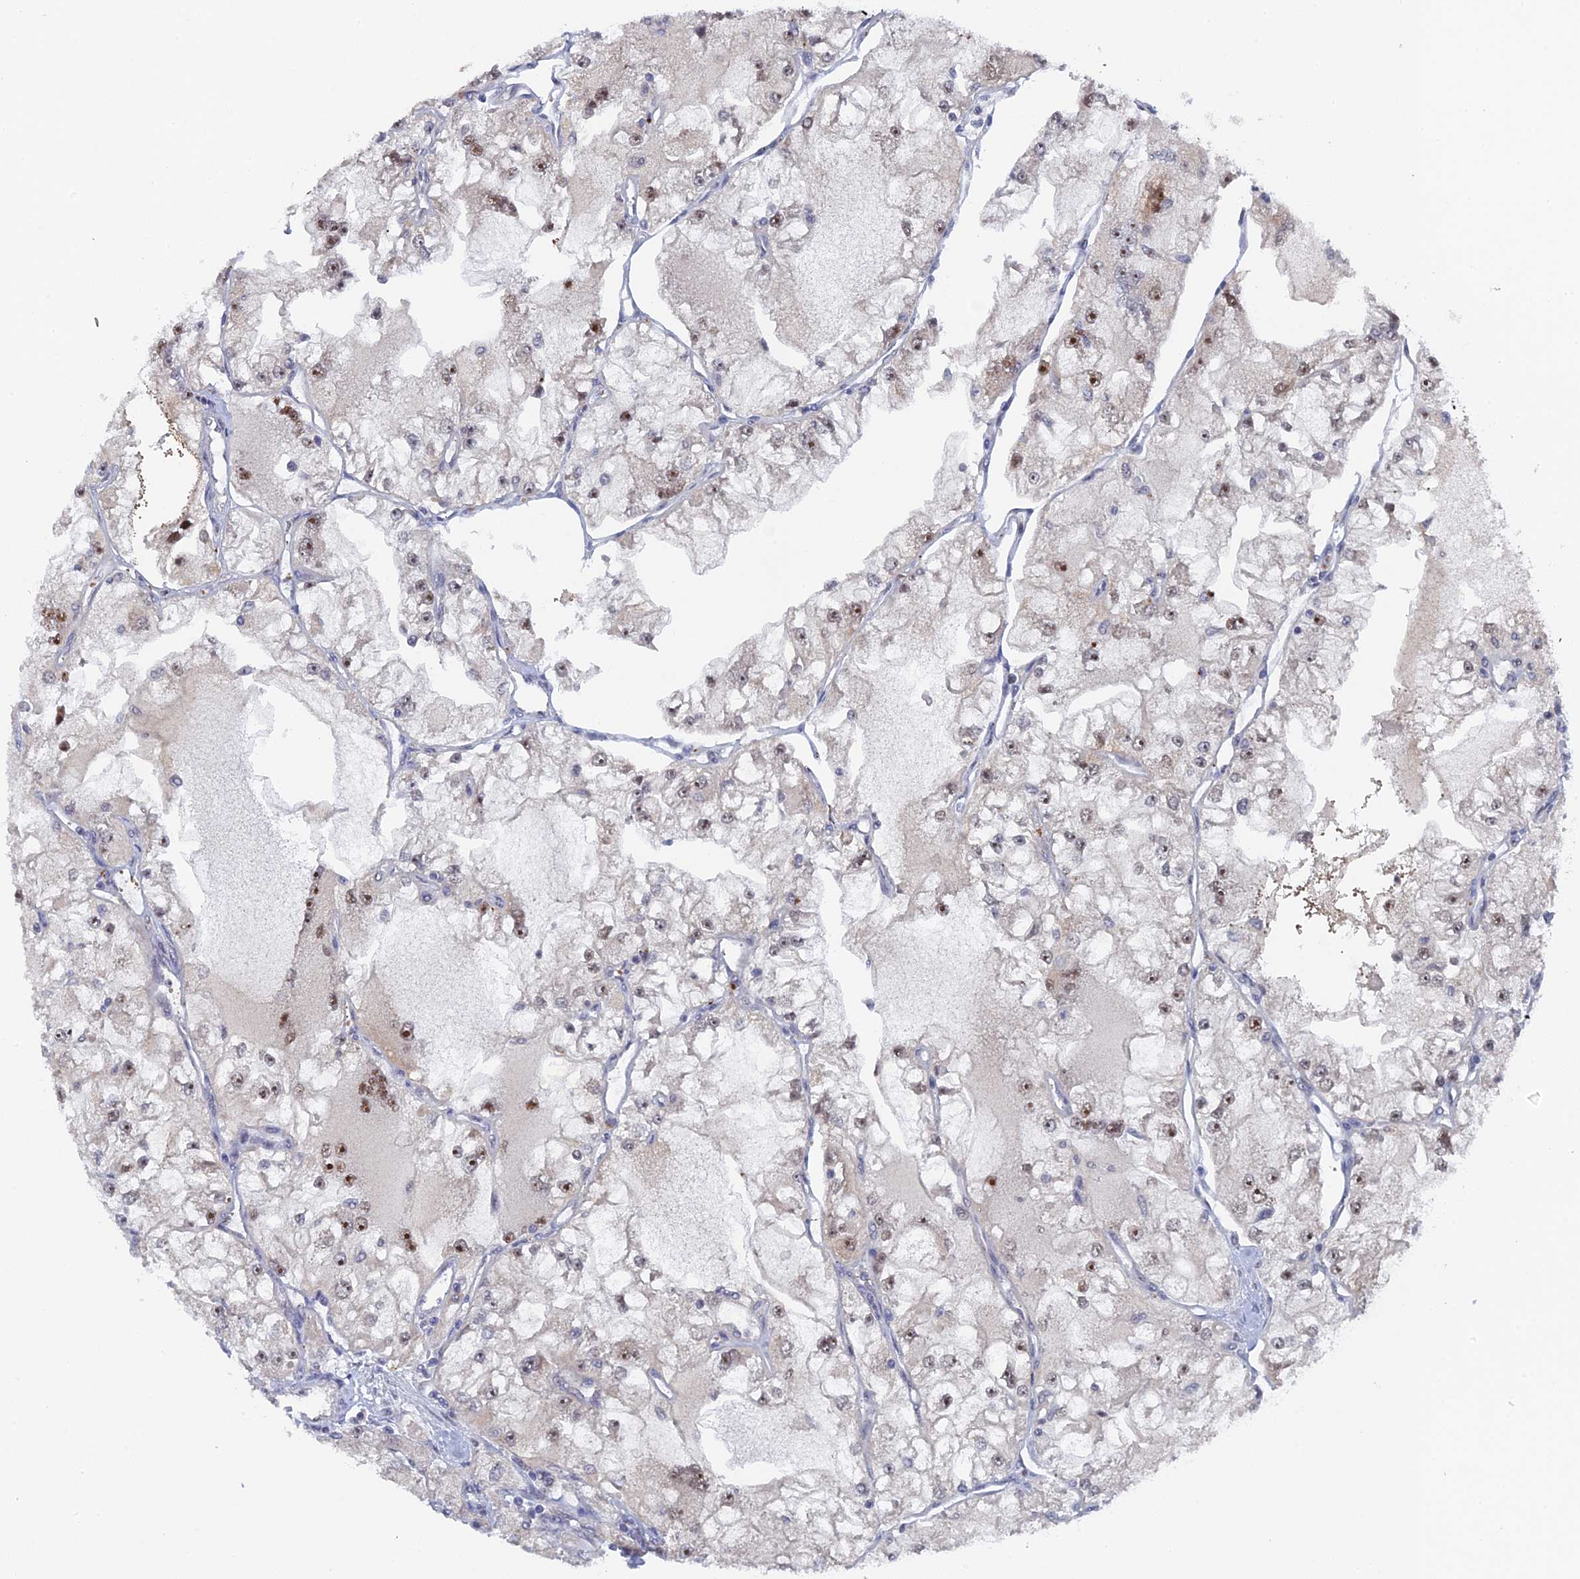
{"staining": {"intensity": "moderate", "quantity": "25%-75%", "location": "nuclear"}, "tissue": "renal cancer", "cell_type": "Tumor cells", "image_type": "cancer", "snomed": [{"axis": "morphology", "description": "Adenocarcinoma, NOS"}, {"axis": "topography", "description": "Kidney"}], "caption": "Immunohistochemistry (IHC) histopathology image of neoplastic tissue: renal cancer stained using immunohistochemistry (IHC) reveals medium levels of moderate protein expression localized specifically in the nuclear of tumor cells, appearing as a nuclear brown color.", "gene": "MIGA2", "patient": {"sex": "female", "age": 72}}